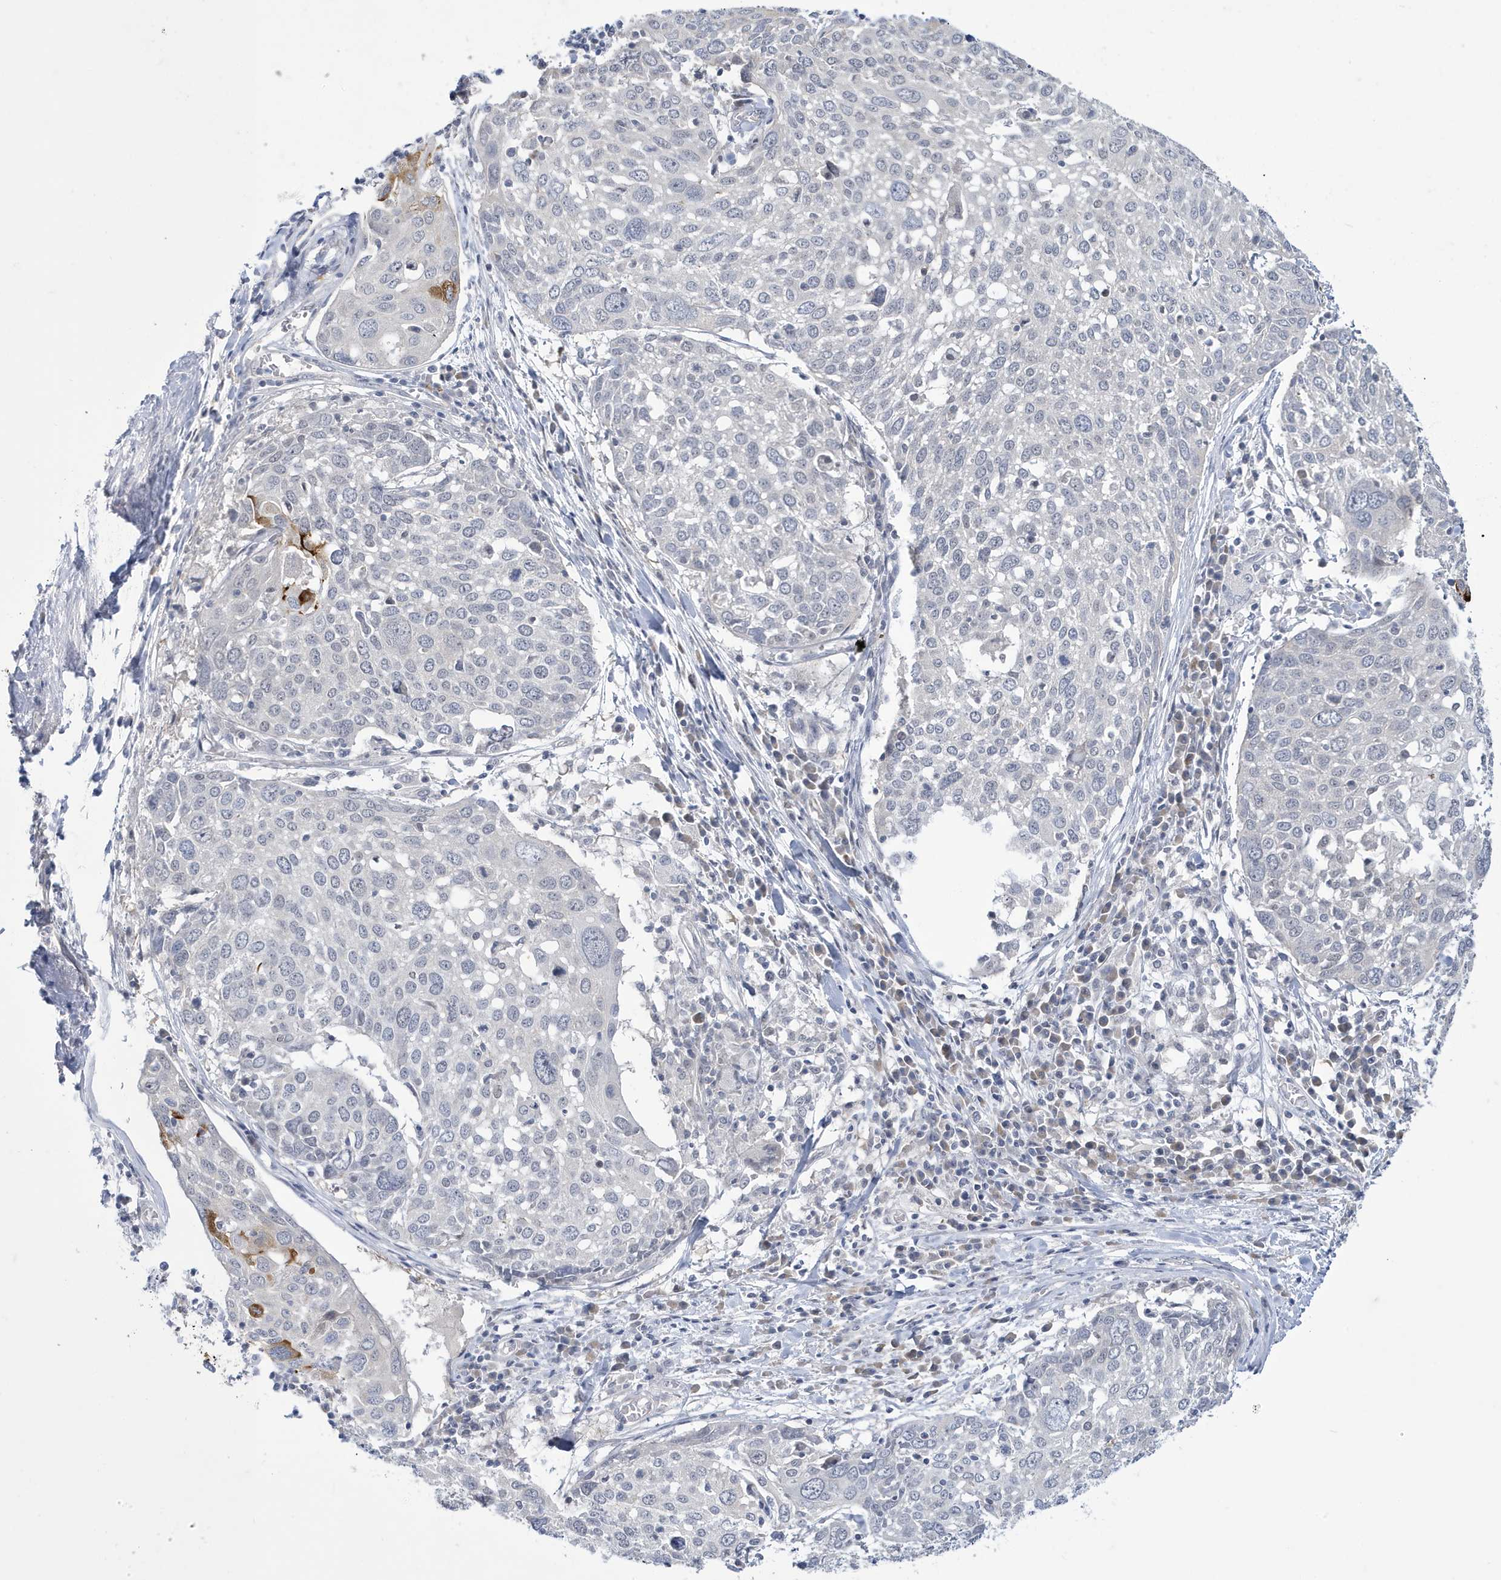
{"staining": {"intensity": "negative", "quantity": "none", "location": "none"}, "tissue": "lung cancer", "cell_type": "Tumor cells", "image_type": "cancer", "snomed": [{"axis": "morphology", "description": "Squamous cell carcinoma, NOS"}, {"axis": "topography", "description": "Lung"}], "caption": "The immunohistochemistry photomicrograph has no significant expression in tumor cells of lung cancer tissue.", "gene": "ZNF654", "patient": {"sex": "male", "age": 65}}